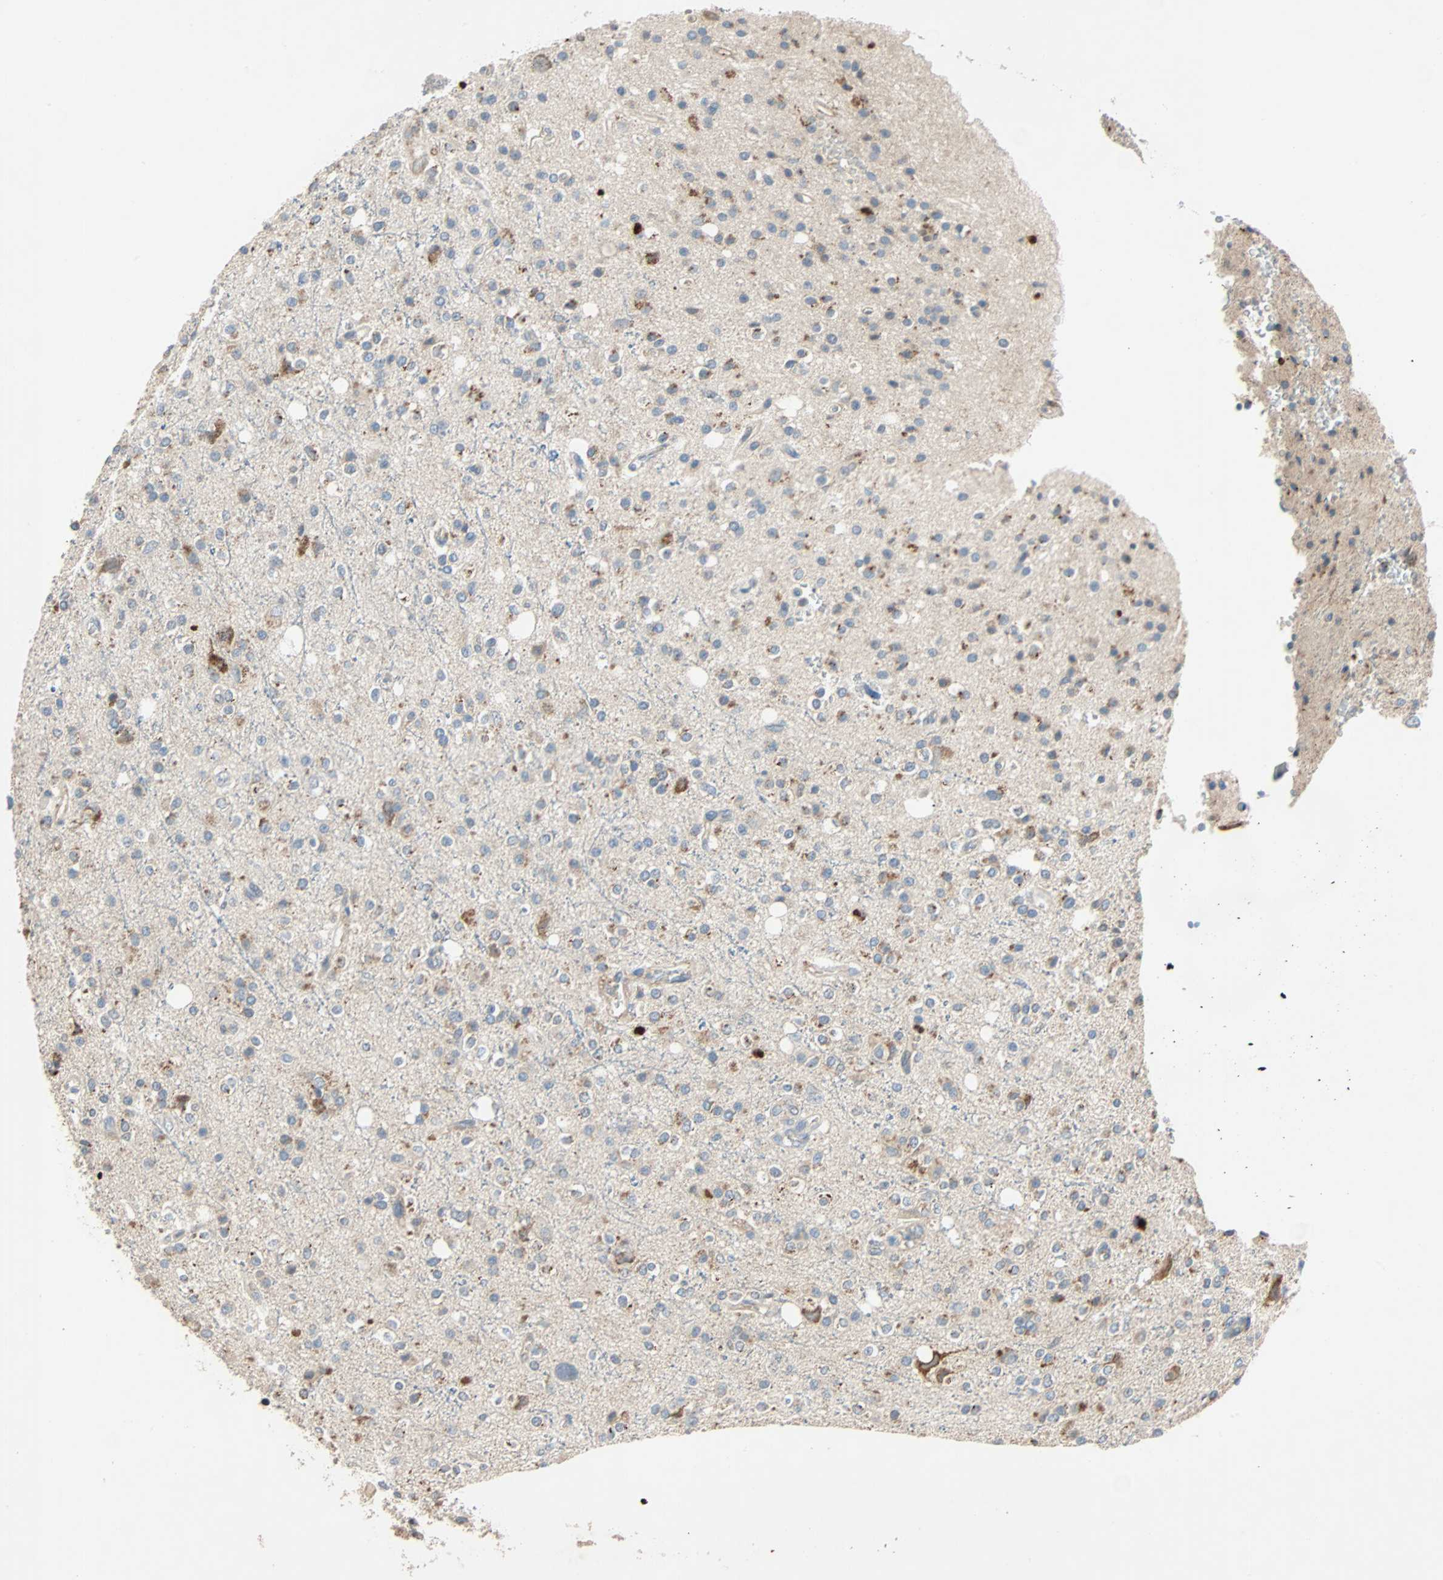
{"staining": {"intensity": "strong", "quantity": "<25%", "location": "cytoplasmic/membranous"}, "tissue": "glioma", "cell_type": "Tumor cells", "image_type": "cancer", "snomed": [{"axis": "morphology", "description": "Glioma, malignant, High grade"}, {"axis": "topography", "description": "Brain"}], "caption": "IHC of glioma displays medium levels of strong cytoplasmic/membranous expression in approximately <25% of tumor cells. The staining was performed using DAB to visualize the protein expression in brown, while the nuclei were stained in blue with hematoxylin (Magnification: 20x).", "gene": "XYLT1", "patient": {"sex": "male", "age": 47}}